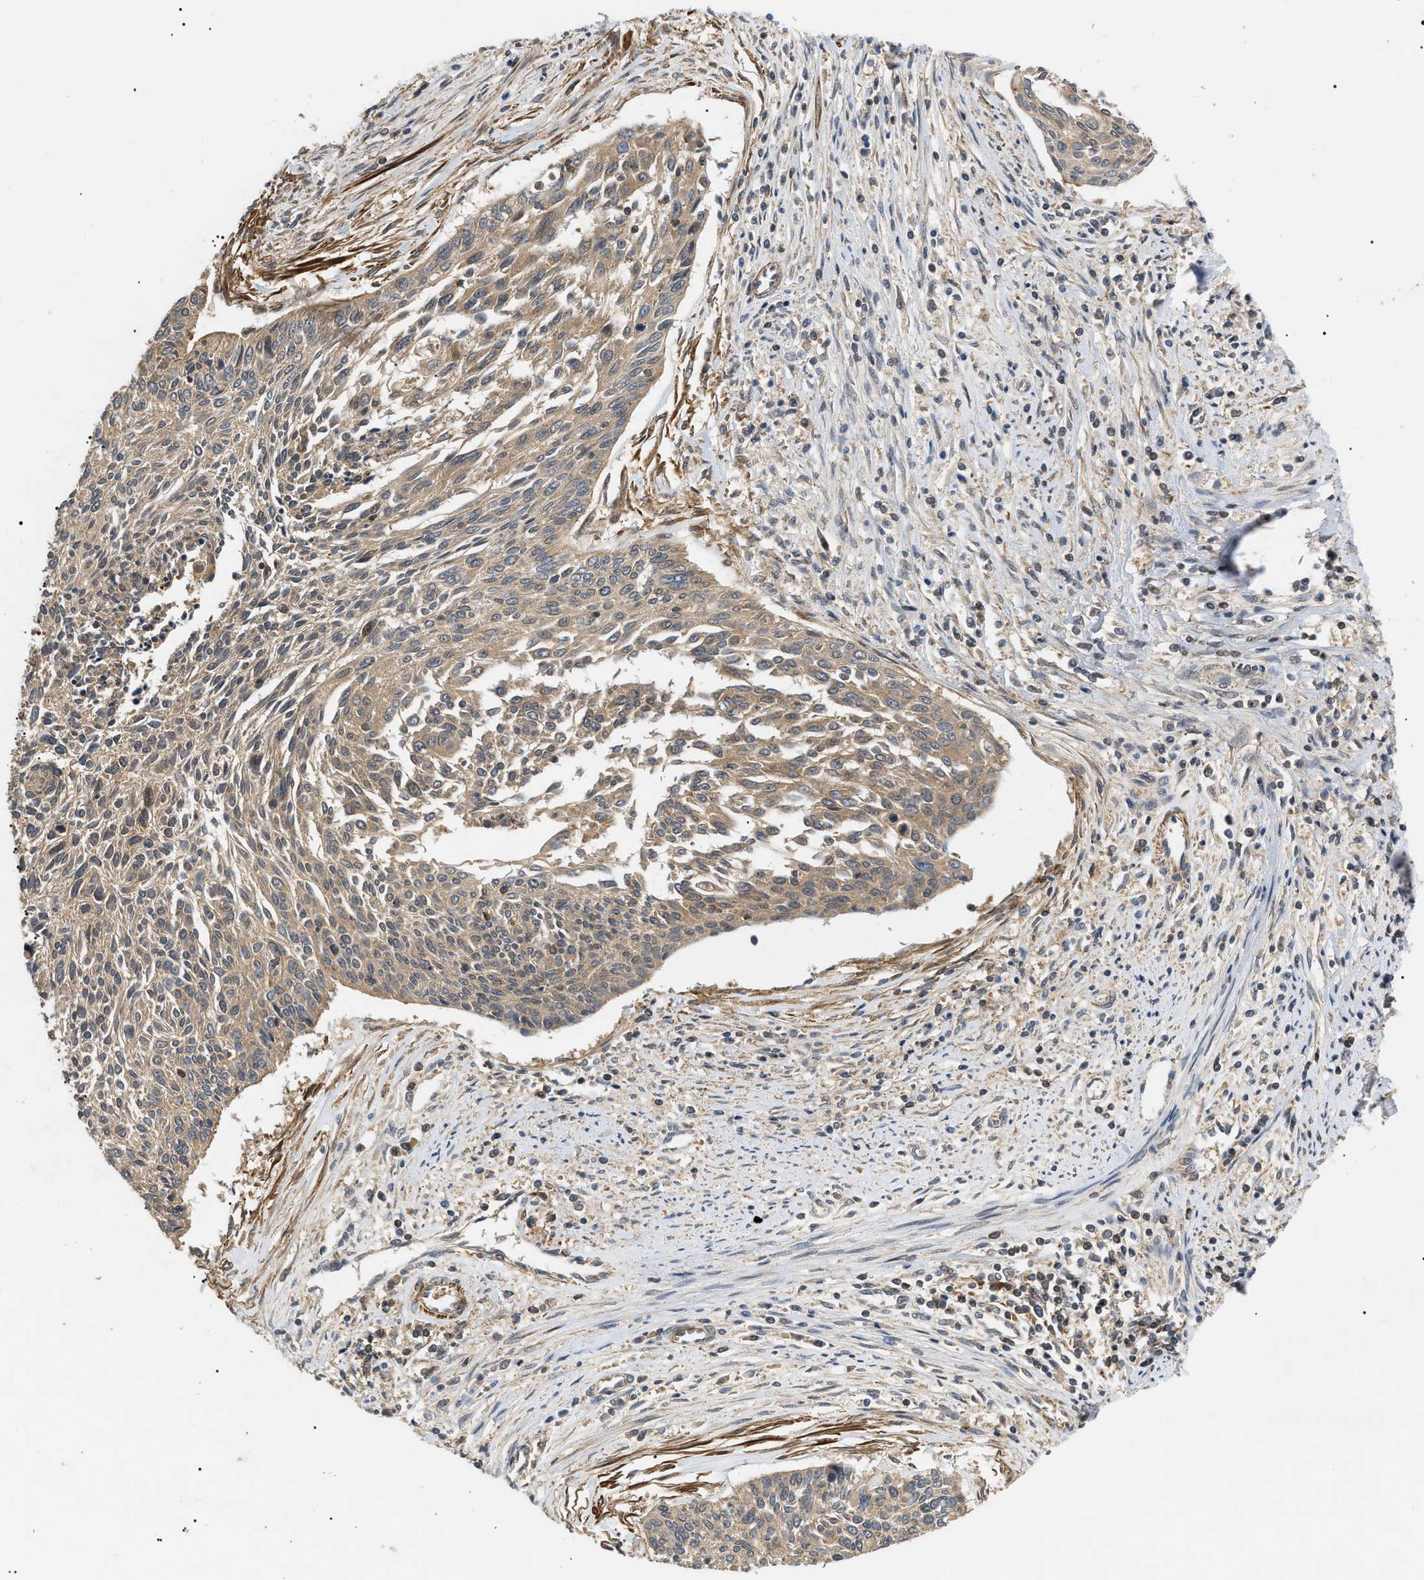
{"staining": {"intensity": "moderate", "quantity": ">75%", "location": "cytoplasmic/membranous"}, "tissue": "cervical cancer", "cell_type": "Tumor cells", "image_type": "cancer", "snomed": [{"axis": "morphology", "description": "Squamous cell carcinoma, NOS"}, {"axis": "topography", "description": "Cervix"}], "caption": "Immunohistochemical staining of human cervical cancer reveals moderate cytoplasmic/membranous protein staining in about >75% of tumor cells.", "gene": "PPM1B", "patient": {"sex": "female", "age": 55}}